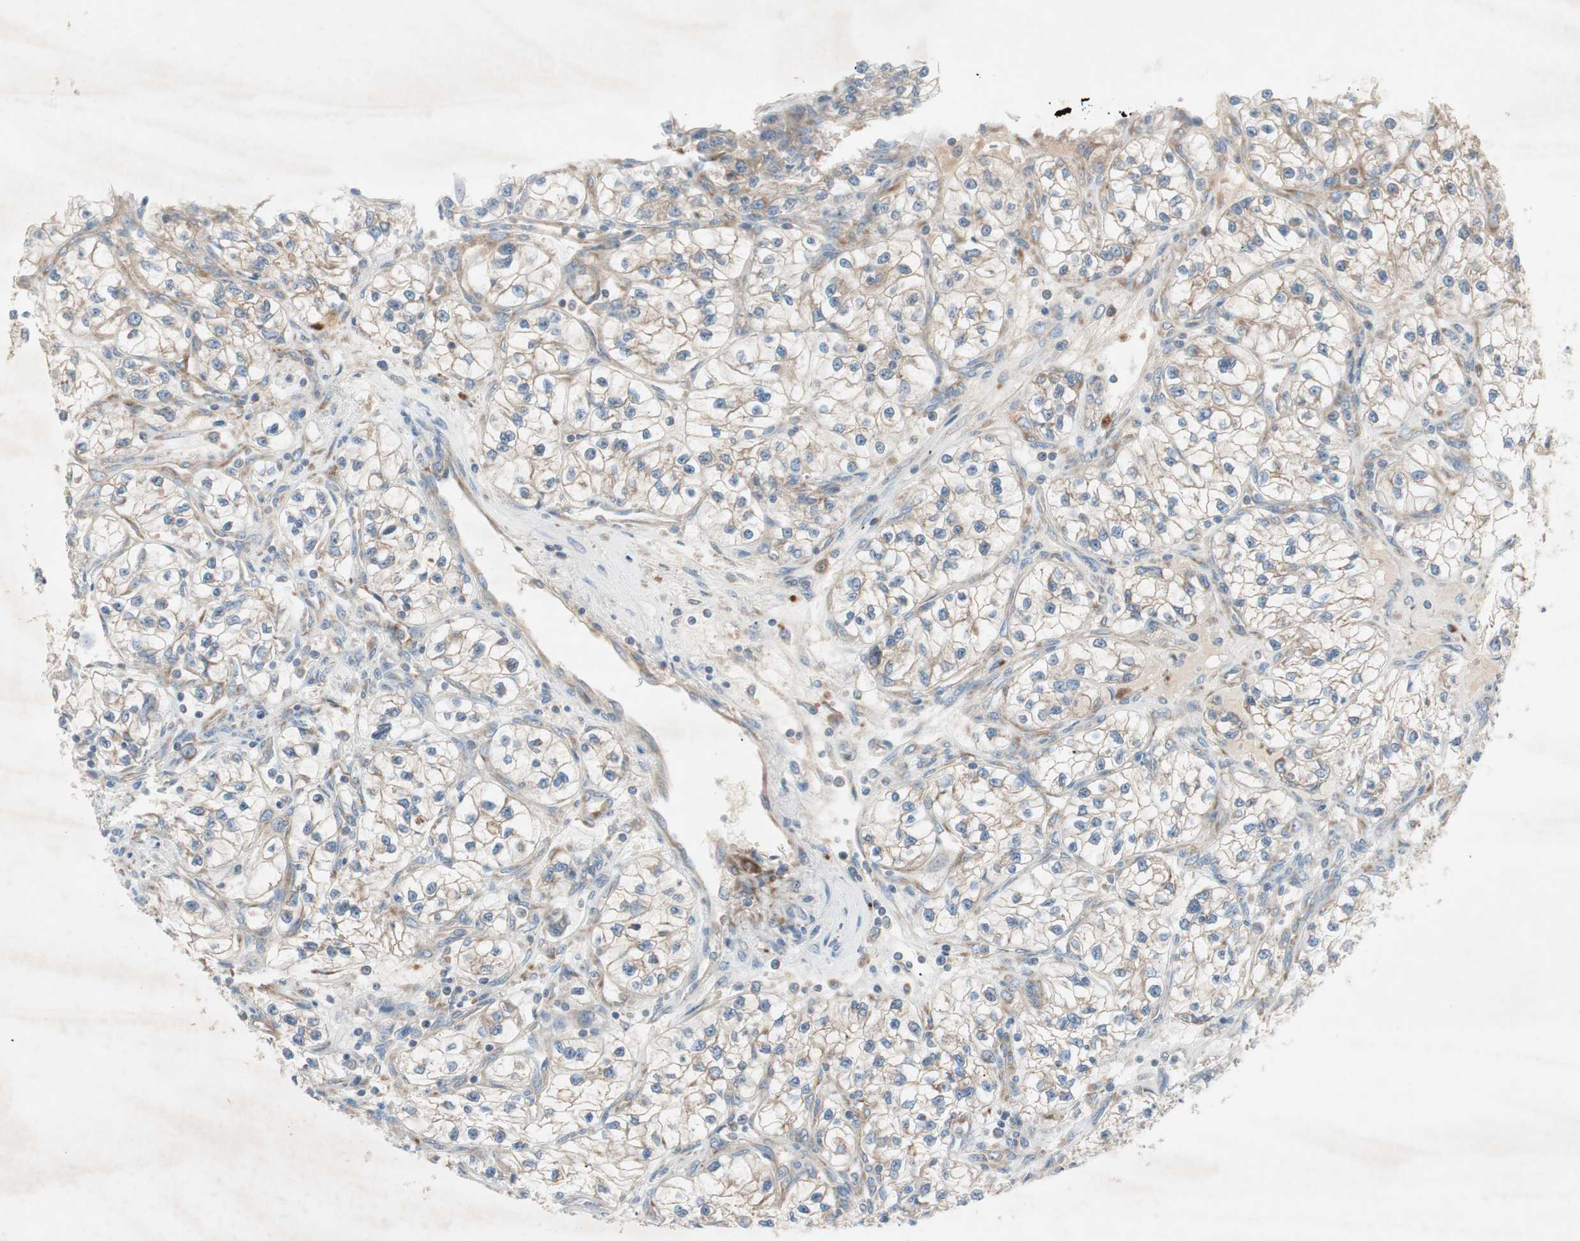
{"staining": {"intensity": "moderate", "quantity": ">75%", "location": "cytoplasmic/membranous"}, "tissue": "renal cancer", "cell_type": "Tumor cells", "image_type": "cancer", "snomed": [{"axis": "morphology", "description": "Adenocarcinoma, NOS"}, {"axis": "topography", "description": "Kidney"}], "caption": "About >75% of tumor cells in human renal cancer (adenocarcinoma) display moderate cytoplasmic/membranous protein staining as visualized by brown immunohistochemical staining.", "gene": "RPL23", "patient": {"sex": "female", "age": 57}}